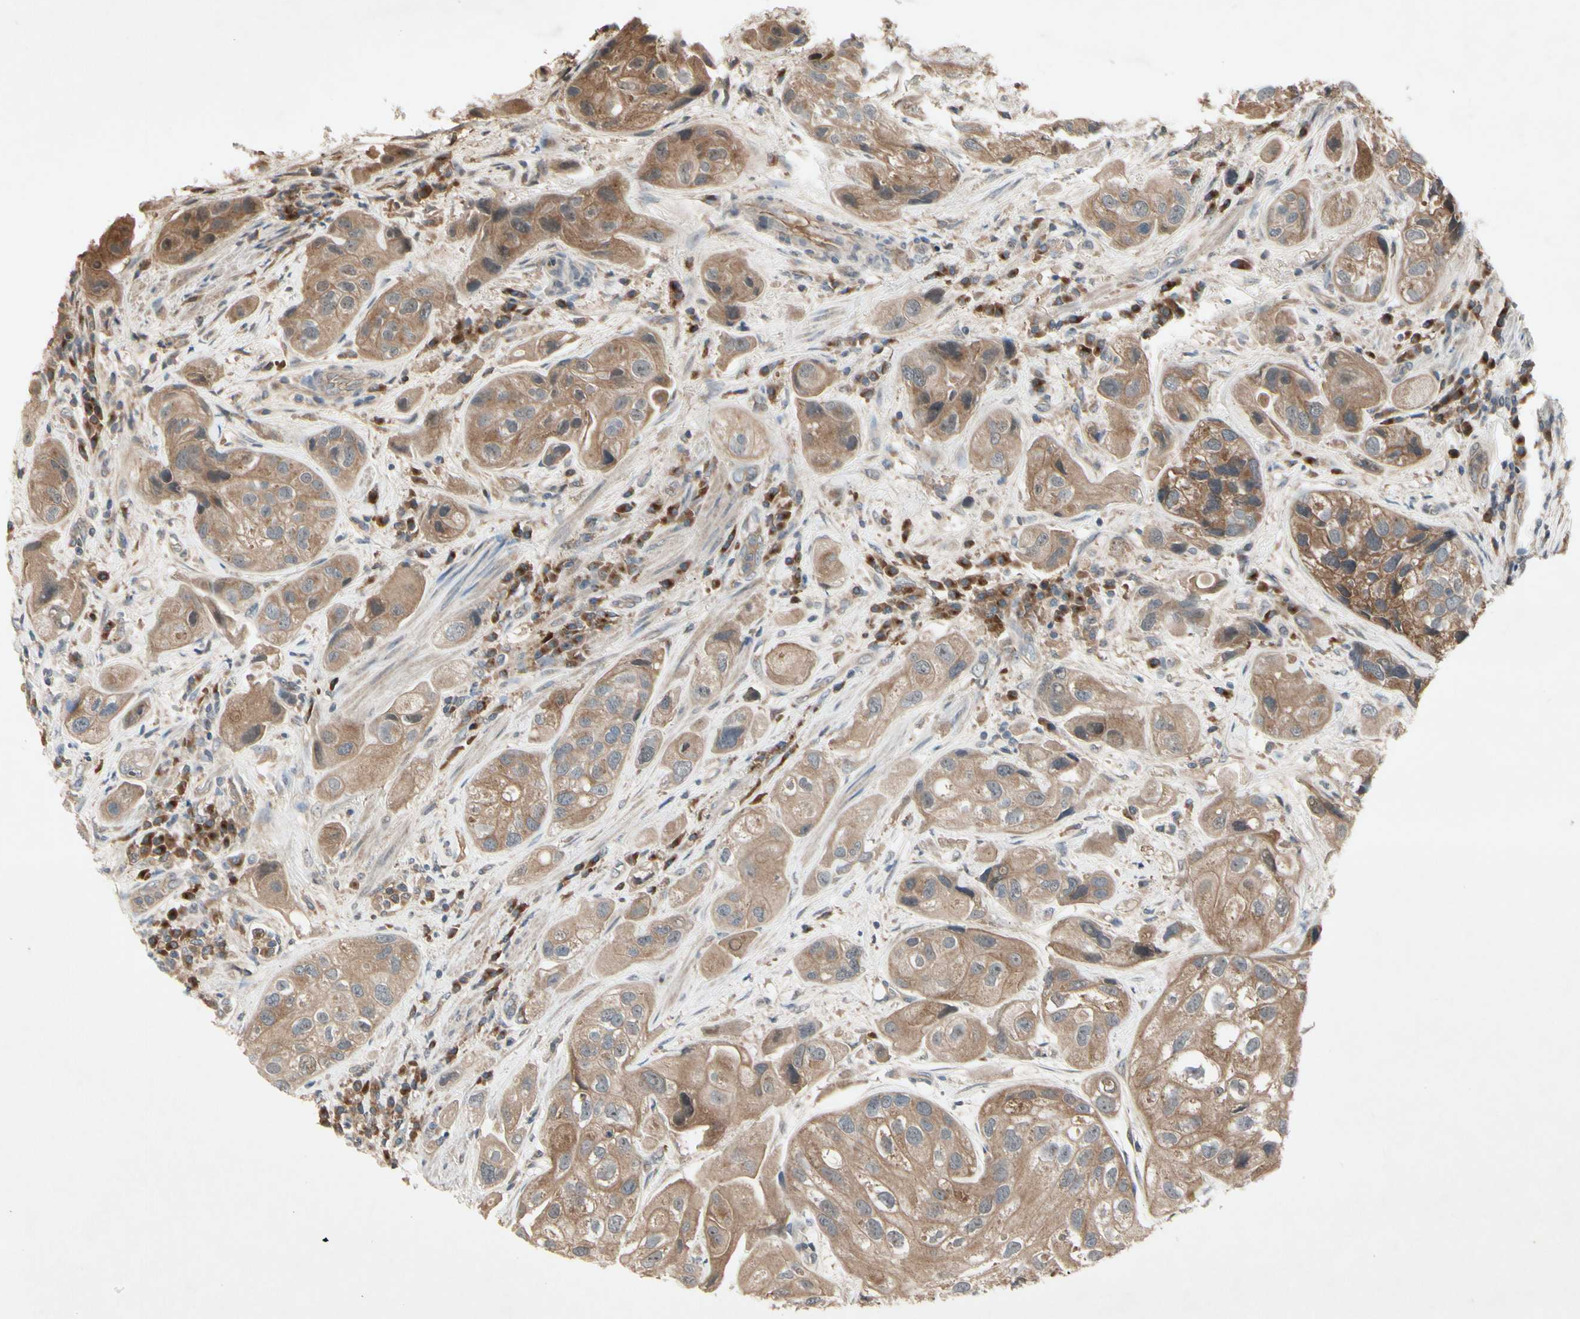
{"staining": {"intensity": "moderate", "quantity": ">75%", "location": "cytoplasmic/membranous"}, "tissue": "urothelial cancer", "cell_type": "Tumor cells", "image_type": "cancer", "snomed": [{"axis": "morphology", "description": "Urothelial carcinoma, High grade"}, {"axis": "topography", "description": "Urinary bladder"}], "caption": "Brown immunohistochemical staining in urothelial cancer demonstrates moderate cytoplasmic/membranous expression in approximately >75% of tumor cells. The staining was performed using DAB (3,3'-diaminobenzidine) to visualize the protein expression in brown, while the nuclei were stained in blue with hematoxylin (Magnification: 20x).", "gene": "NSF", "patient": {"sex": "female", "age": 64}}